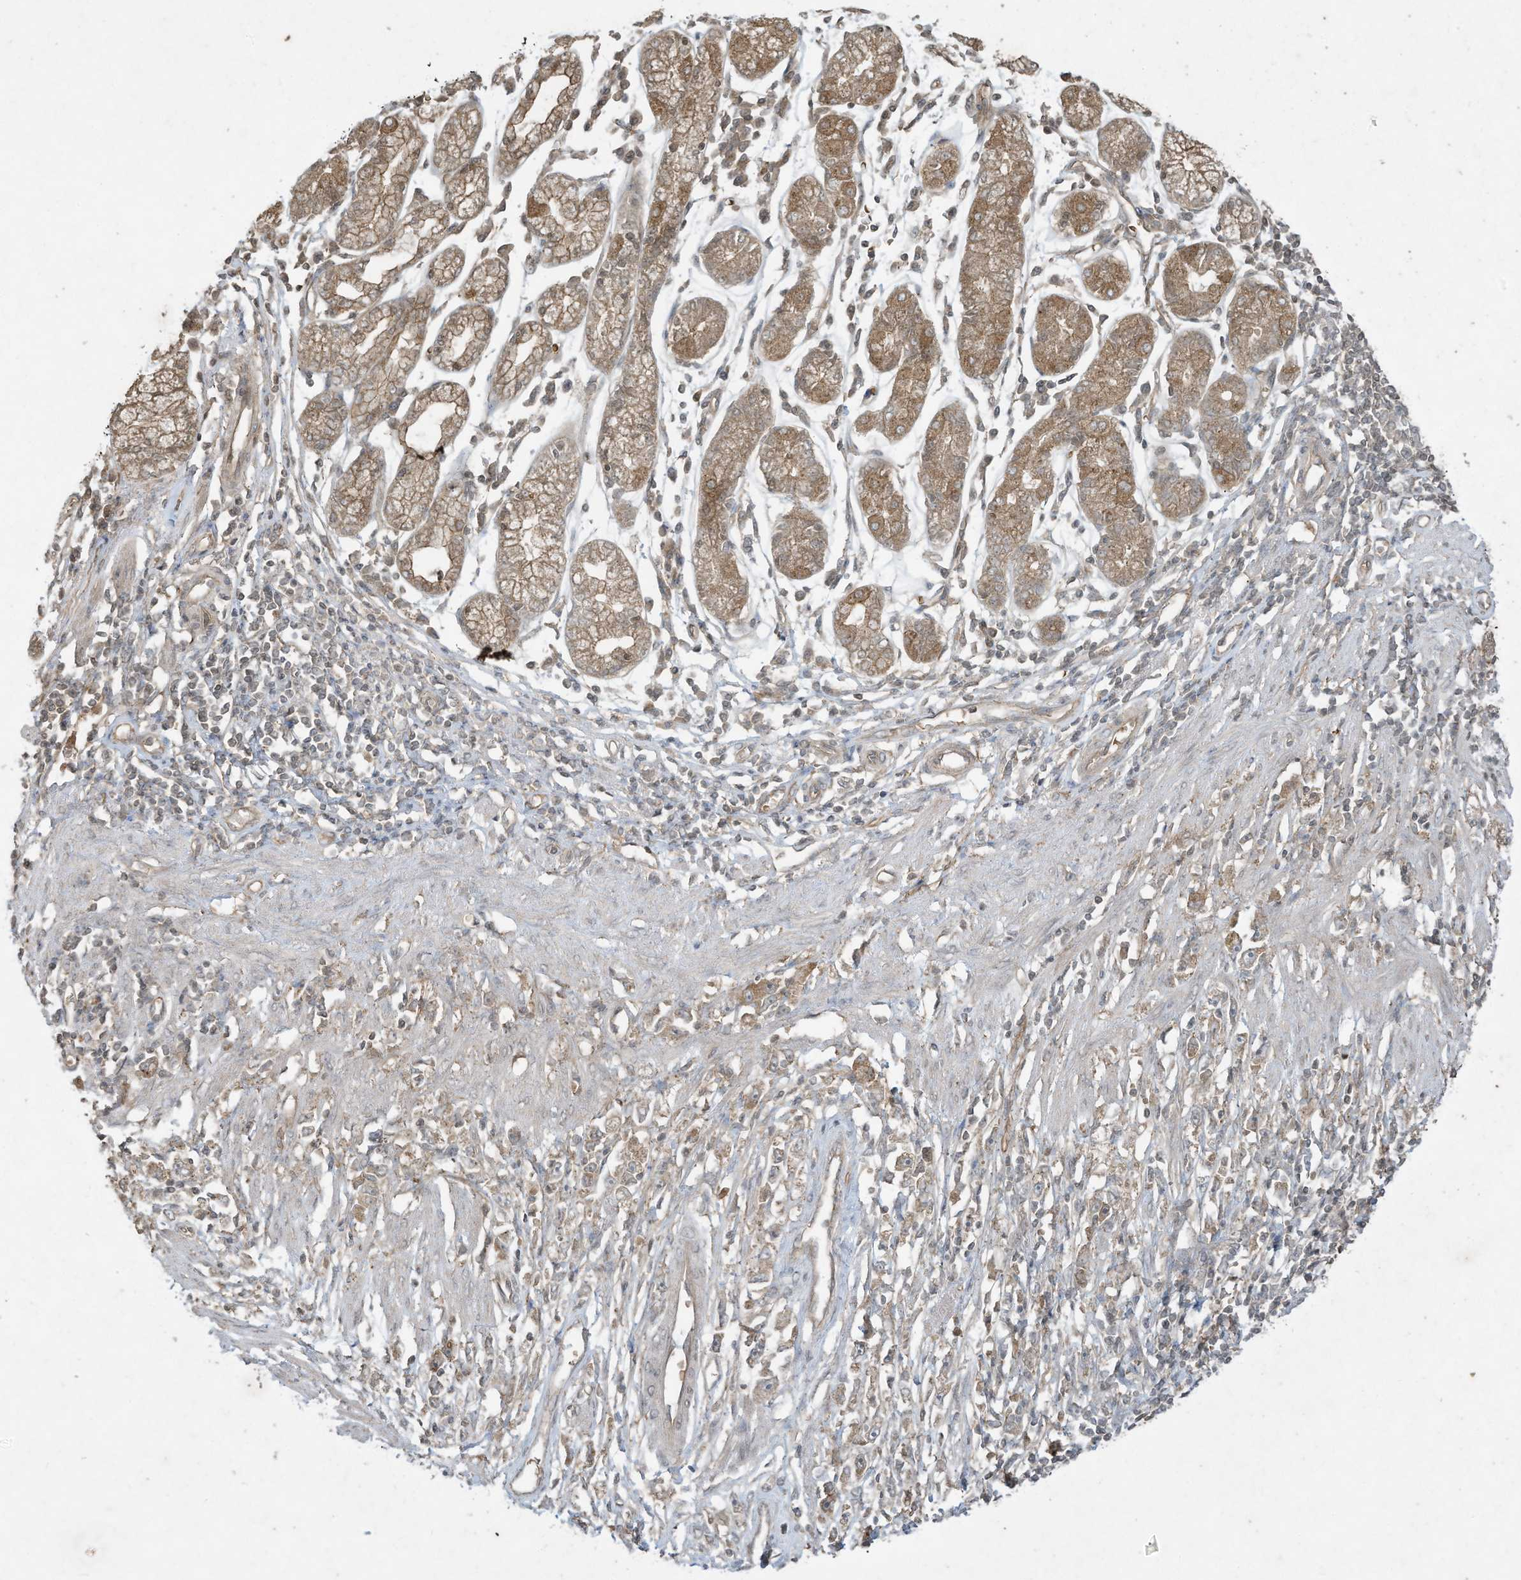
{"staining": {"intensity": "weak", "quantity": ">75%", "location": "cytoplasmic/membranous"}, "tissue": "stomach cancer", "cell_type": "Tumor cells", "image_type": "cancer", "snomed": [{"axis": "morphology", "description": "Adenocarcinoma, NOS"}, {"axis": "topography", "description": "Stomach"}], "caption": "Protein staining displays weak cytoplasmic/membranous positivity in approximately >75% of tumor cells in stomach cancer (adenocarcinoma). Nuclei are stained in blue.", "gene": "MATN2", "patient": {"sex": "female", "age": 59}}